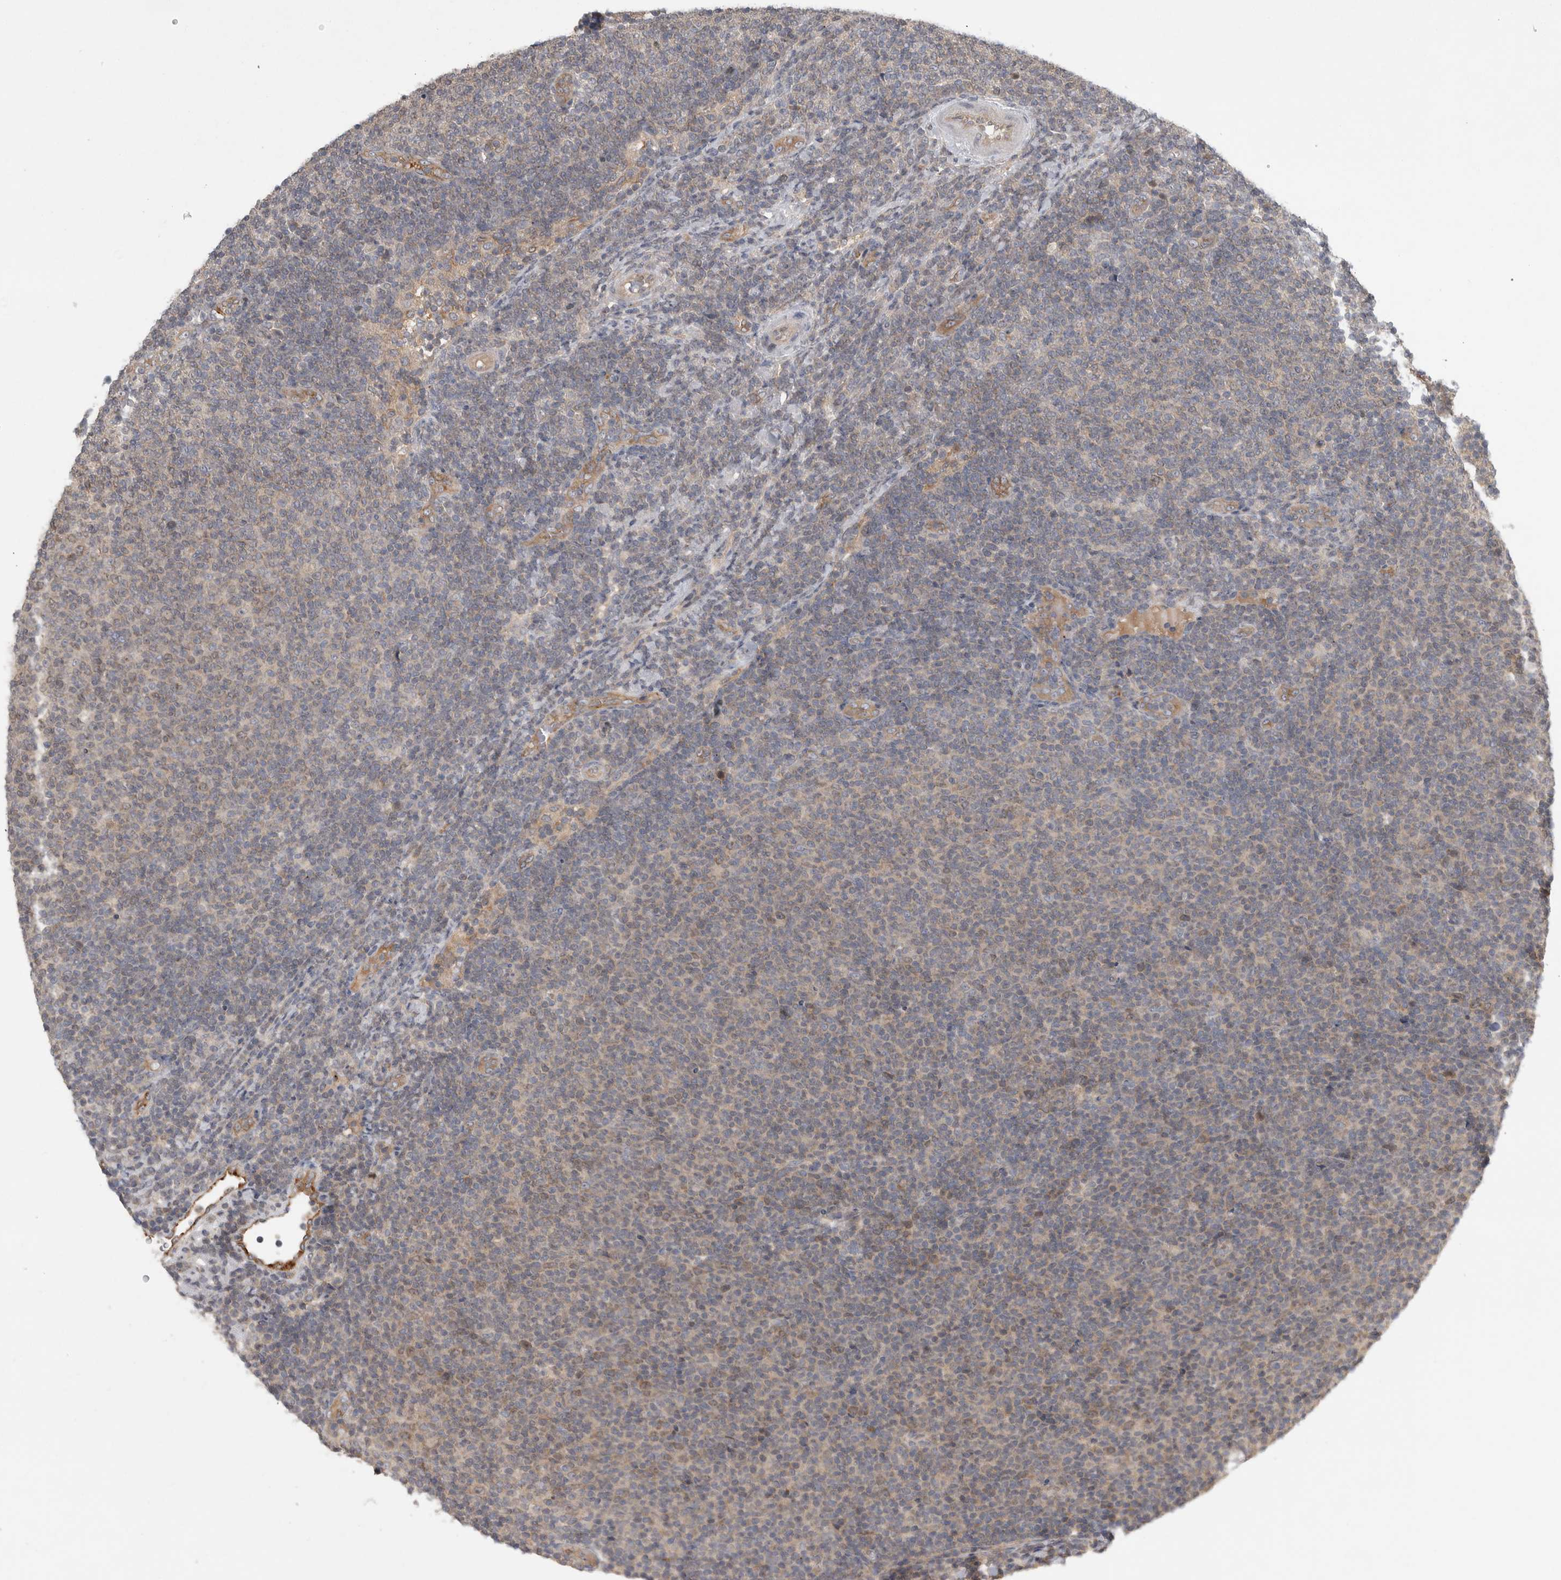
{"staining": {"intensity": "weak", "quantity": "<25%", "location": "cytoplasmic/membranous"}, "tissue": "lymphoma", "cell_type": "Tumor cells", "image_type": "cancer", "snomed": [{"axis": "morphology", "description": "Malignant lymphoma, non-Hodgkin's type, Low grade"}, {"axis": "topography", "description": "Lymph node"}], "caption": "Tumor cells are negative for brown protein staining in lymphoma.", "gene": "TRMT61B", "patient": {"sex": "male", "age": 66}}